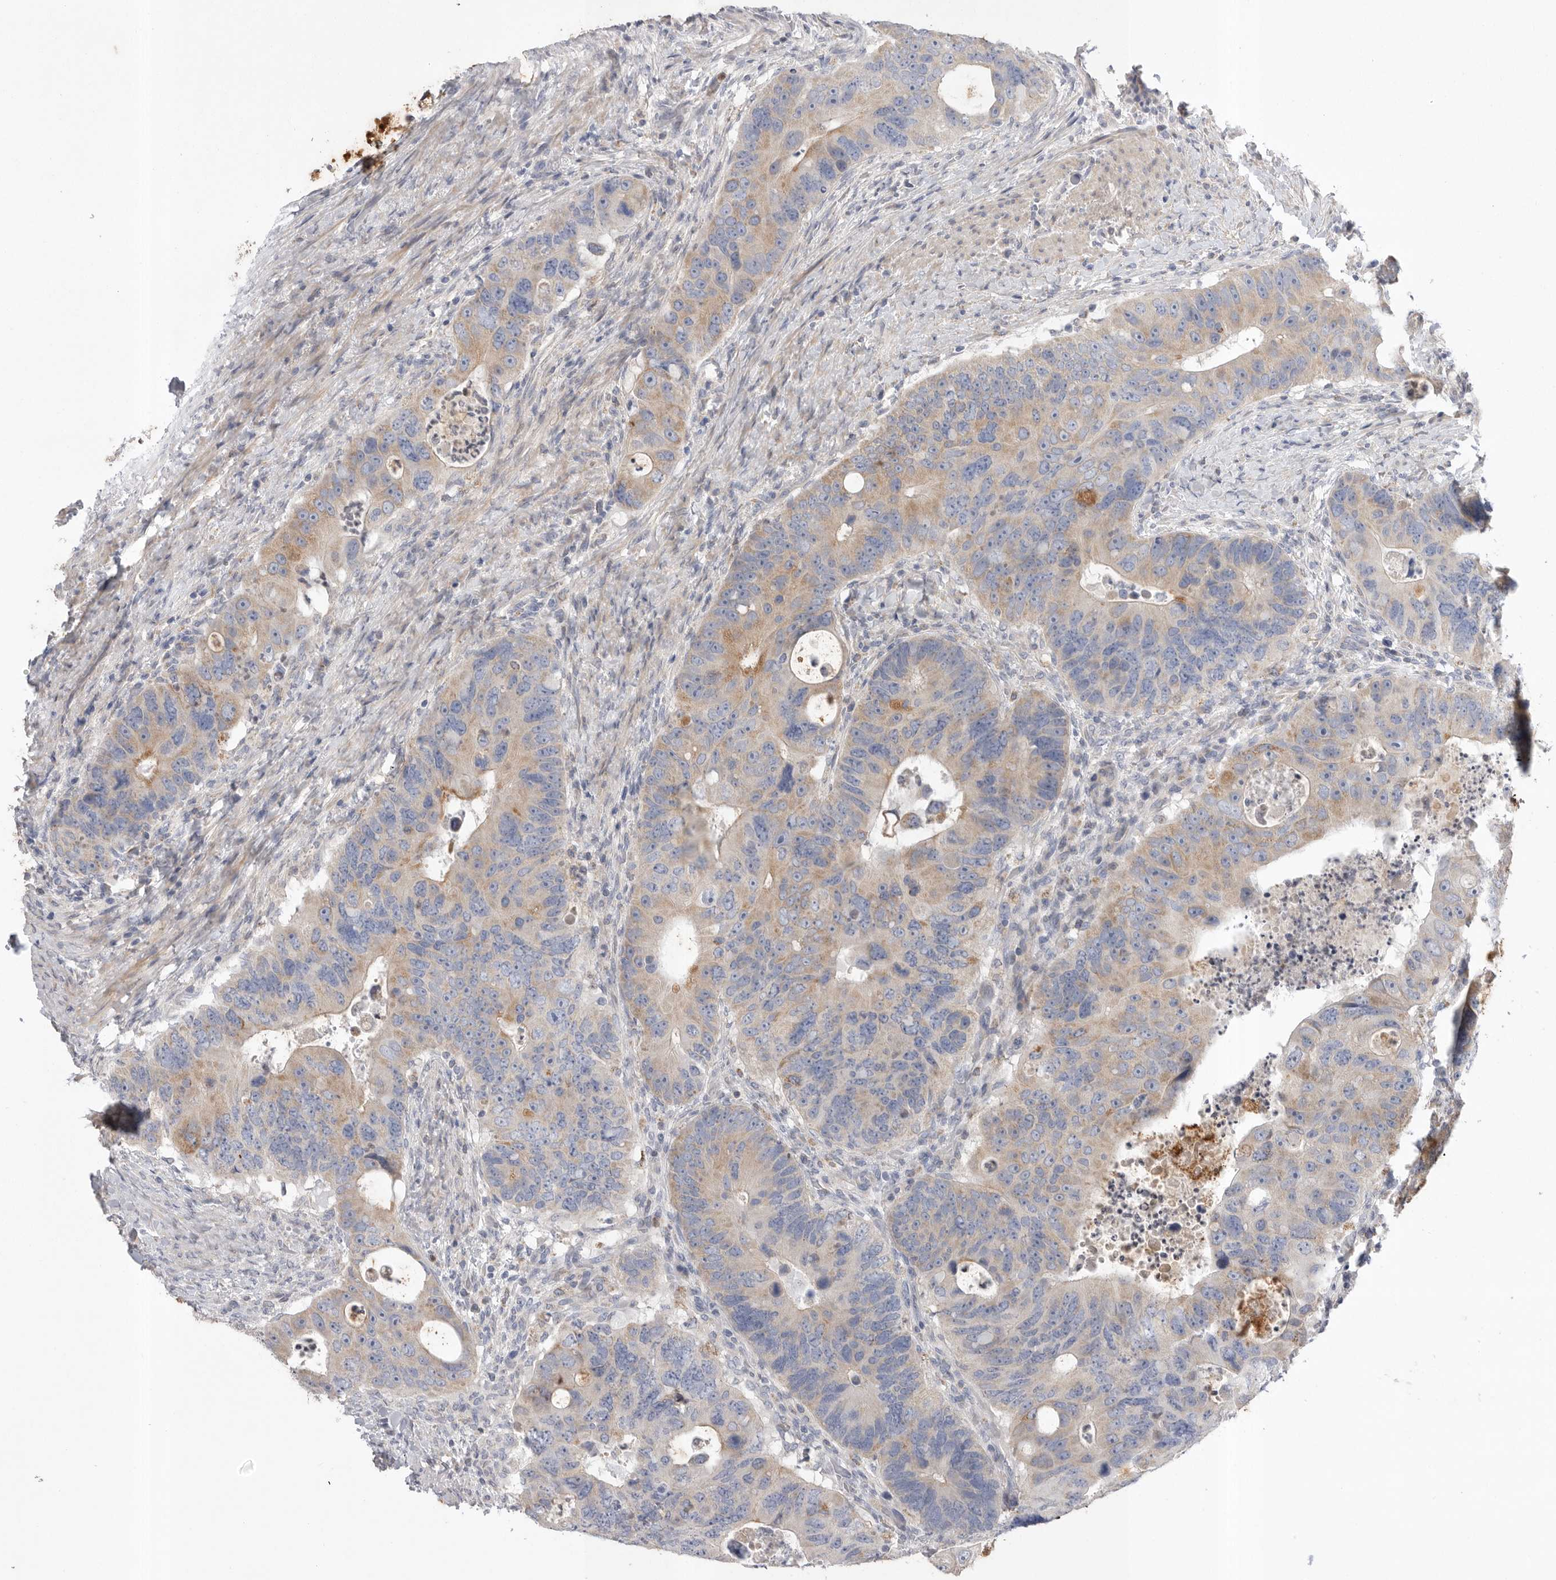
{"staining": {"intensity": "weak", "quantity": "25%-75%", "location": "cytoplasmic/membranous"}, "tissue": "colorectal cancer", "cell_type": "Tumor cells", "image_type": "cancer", "snomed": [{"axis": "morphology", "description": "Adenocarcinoma, NOS"}, {"axis": "topography", "description": "Rectum"}], "caption": "Human adenocarcinoma (colorectal) stained for a protein (brown) reveals weak cytoplasmic/membranous positive staining in about 25%-75% of tumor cells.", "gene": "CCDC126", "patient": {"sex": "male", "age": 59}}